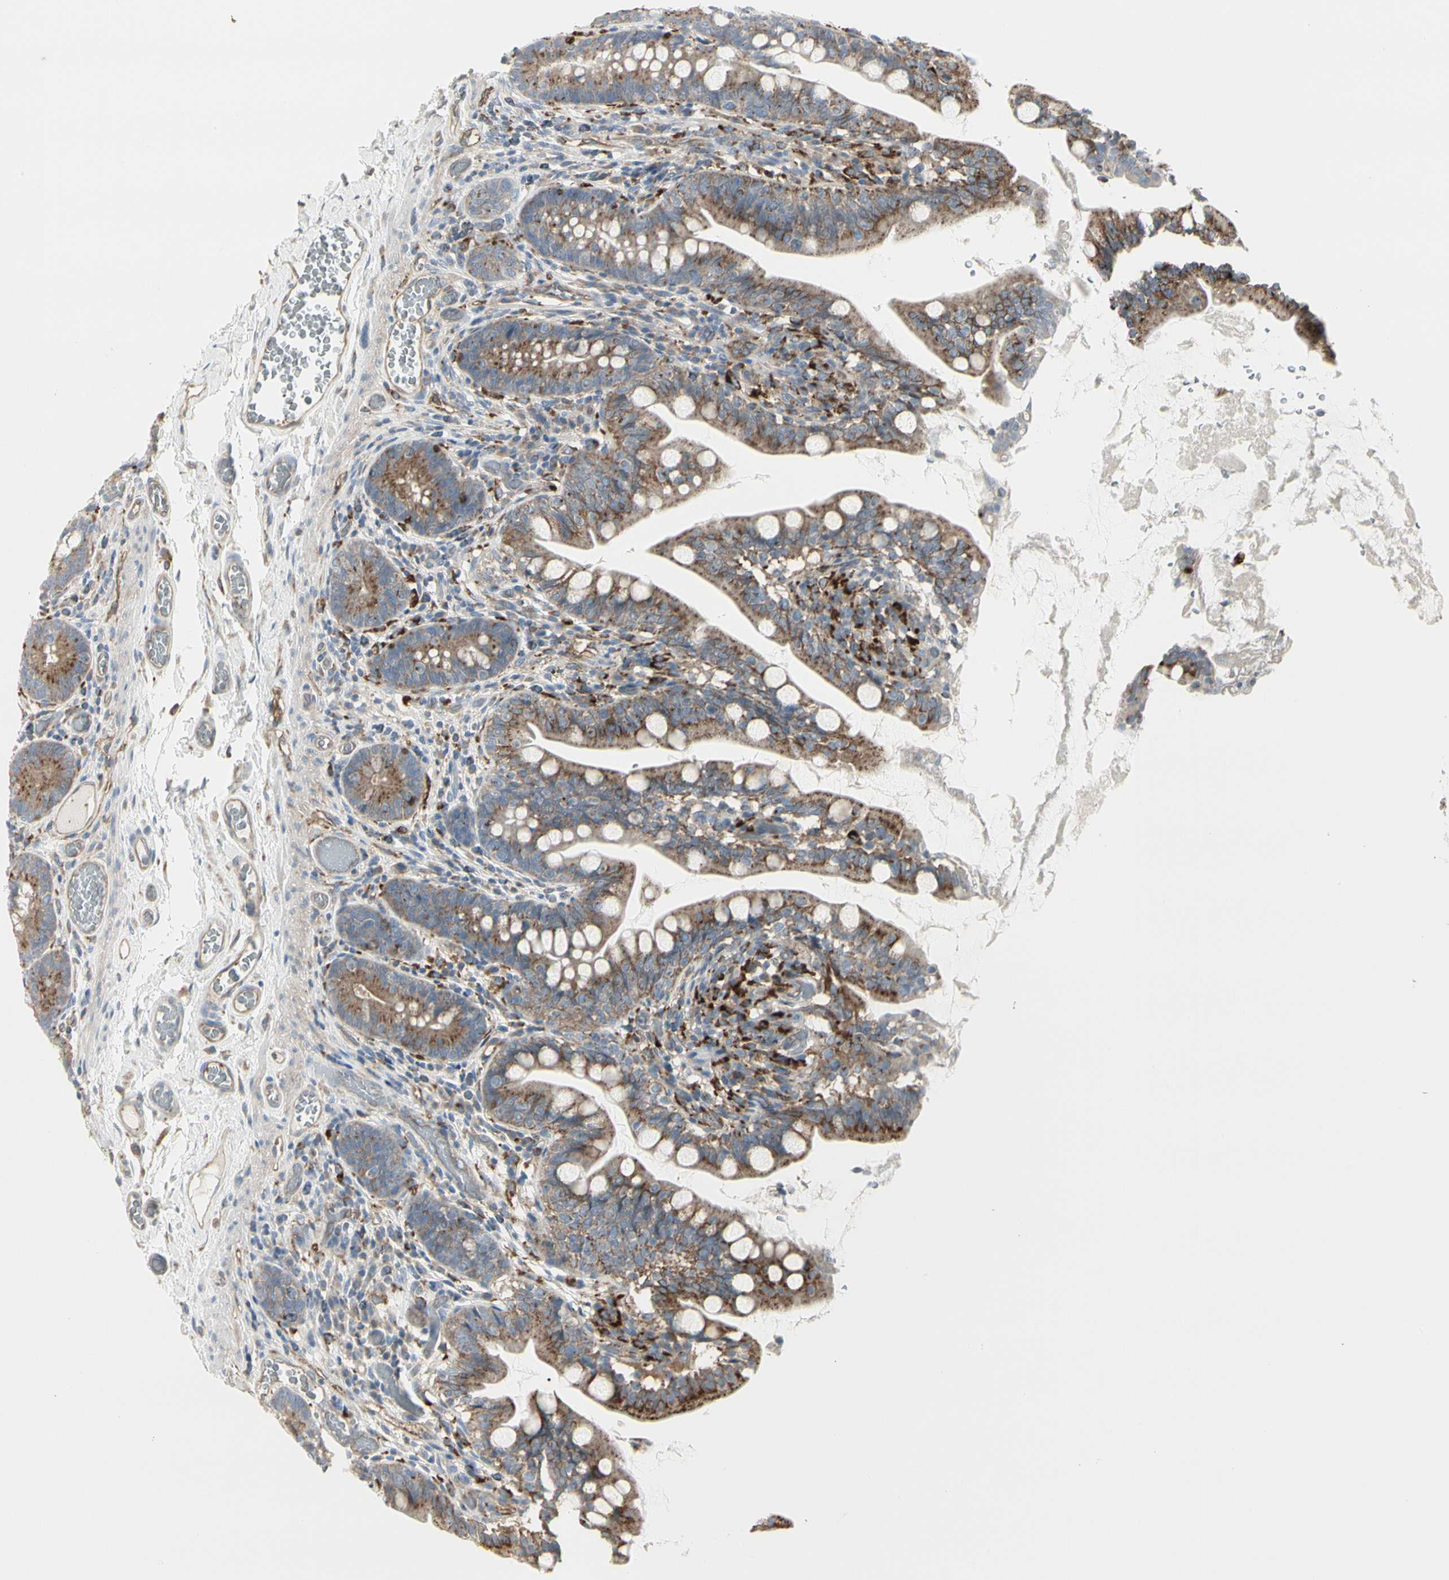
{"staining": {"intensity": "moderate", "quantity": ">75%", "location": "cytoplasmic/membranous"}, "tissue": "small intestine", "cell_type": "Glandular cells", "image_type": "normal", "snomed": [{"axis": "morphology", "description": "Normal tissue, NOS"}, {"axis": "topography", "description": "Small intestine"}], "caption": "About >75% of glandular cells in benign small intestine display moderate cytoplasmic/membranous protein staining as visualized by brown immunohistochemical staining.", "gene": "ATP6V1B2", "patient": {"sex": "female", "age": 56}}